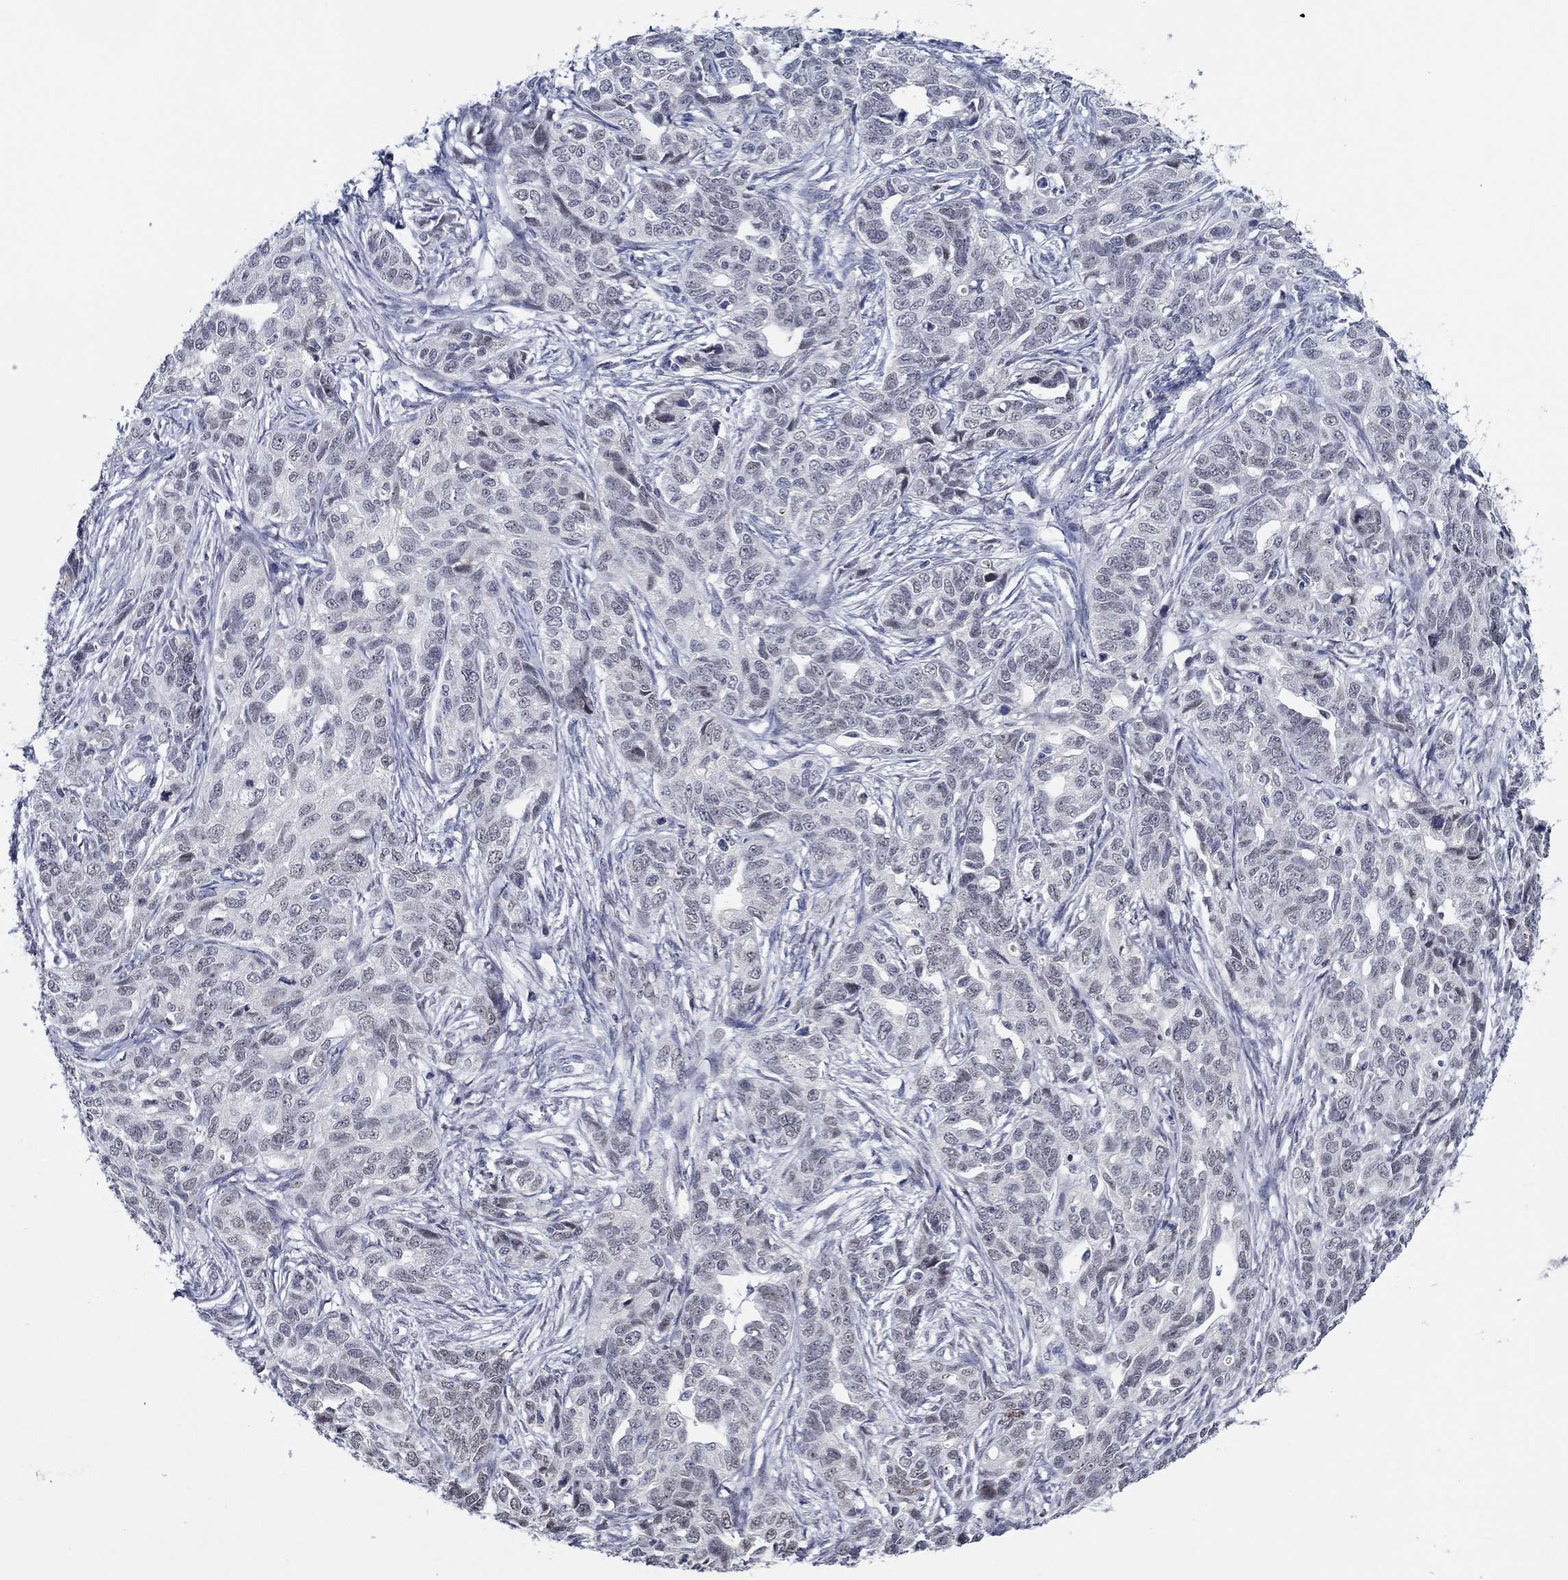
{"staining": {"intensity": "negative", "quantity": "none", "location": "none"}, "tissue": "ovarian cancer", "cell_type": "Tumor cells", "image_type": "cancer", "snomed": [{"axis": "morphology", "description": "Cystadenocarcinoma, serous, NOS"}, {"axis": "topography", "description": "Ovary"}], "caption": "An immunohistochemistry histopathology image of ovarian serous cystadenocarcinoma is shown. There is no staining in tumor cells of ovarian serous cystadenocarcinoma. (DAB (3,3'-diaminobenzidine) immunohistochemistry (IHC) visualized using brightfield microscopy, high magnification).", "gene": "SLC34A1", "patient": {"sex": "female", "age": 71}}